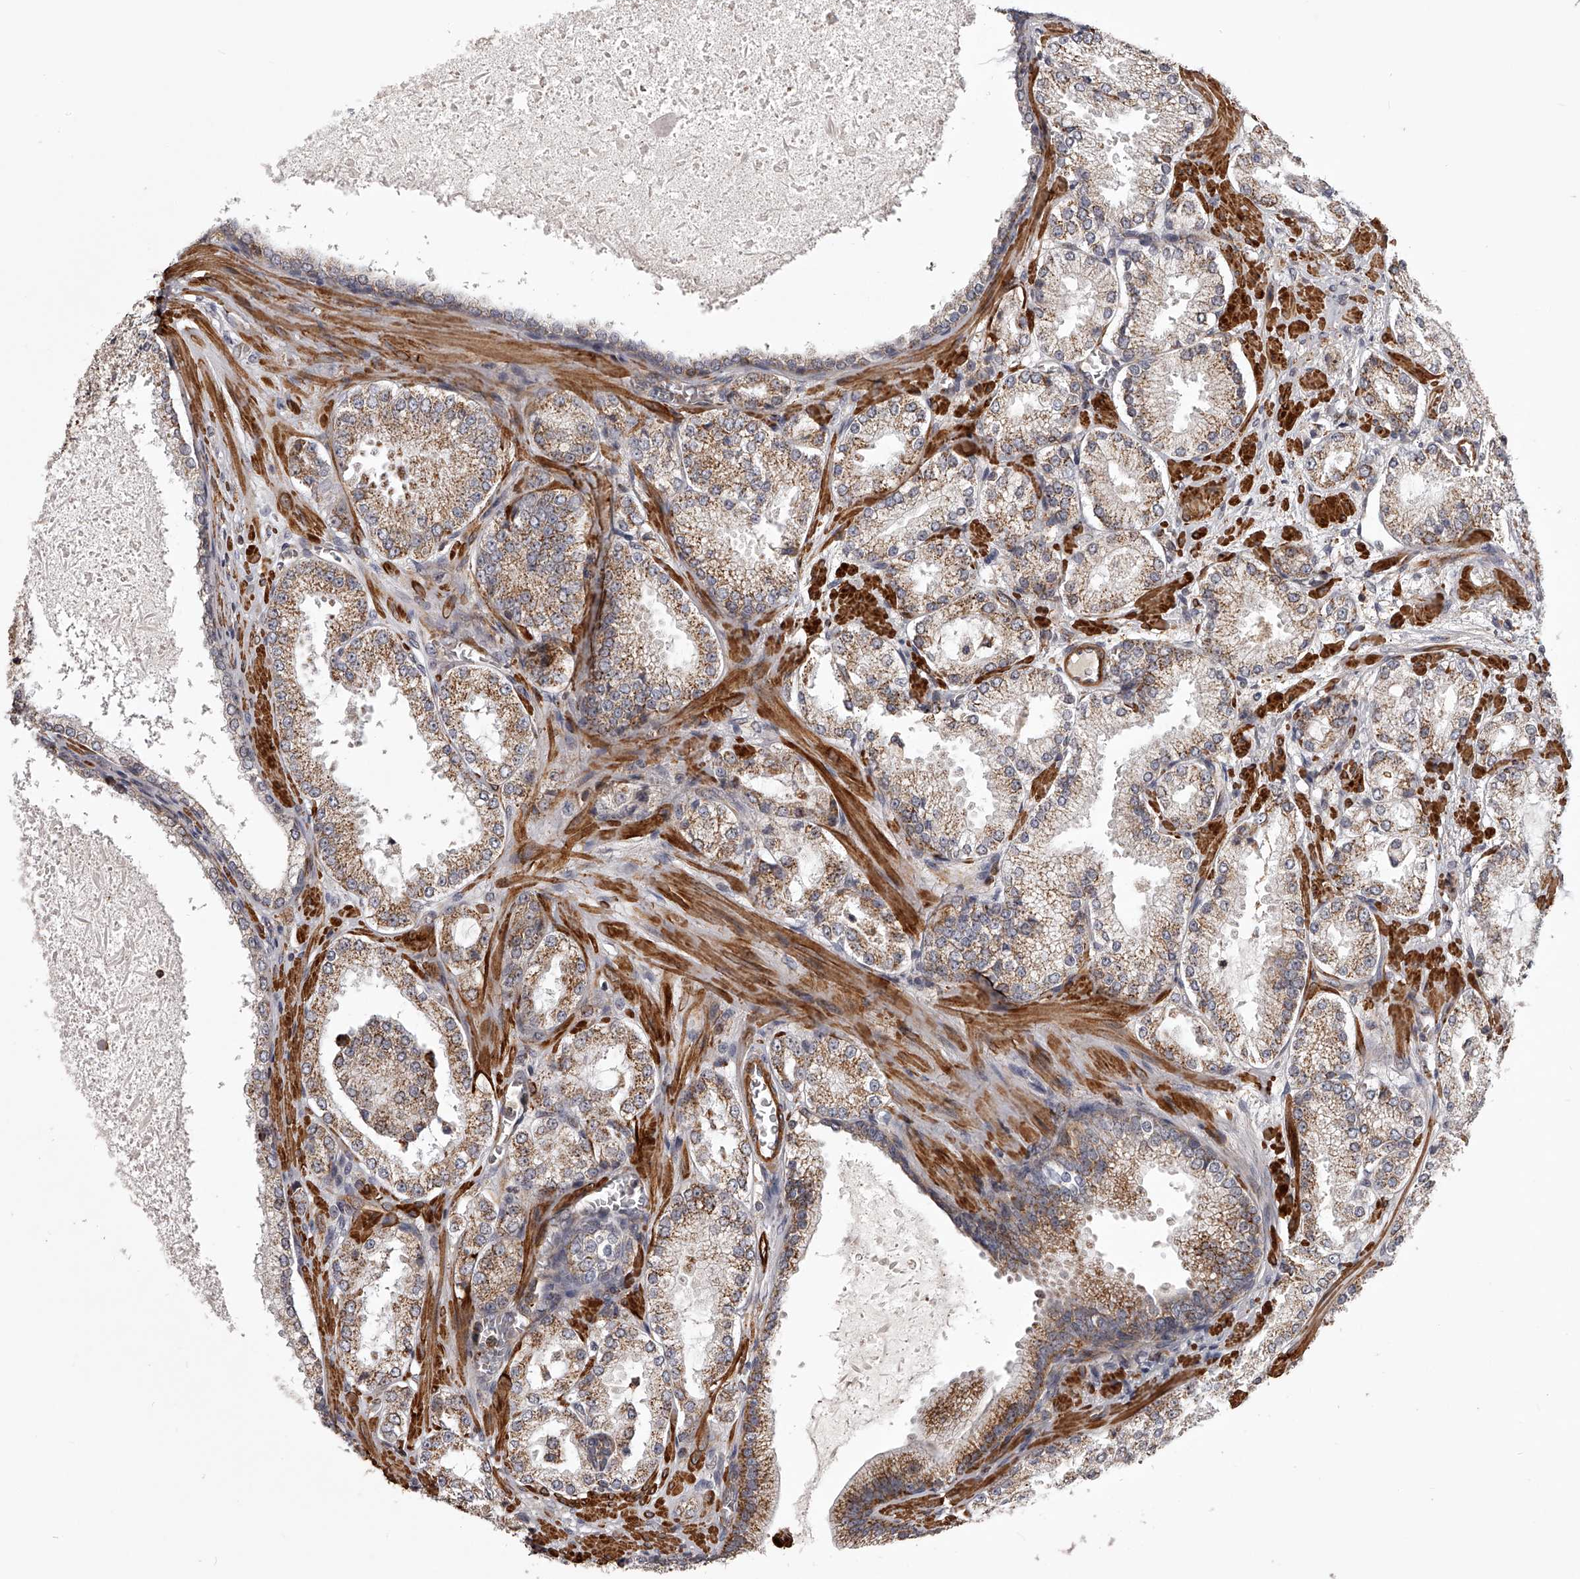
{"staining": {"intensity": "strong", "quantity": "25%-75%", "location": "cytoplasmic/membranous"}, "tissue": "prostate cancer", "cell_type": "Tumor cells", "image_type": "cancer", "snomed": [{"axis": "morphology", "description": "Adenocarcinoma, High grade"}, {"axis": "topography", "description": "Prostate"}], "caption": "Human prostate cancer stained with a brown dye displays strong cytoplasmic/membranous positive expression in approximately 25%-75% of tumor cells.", "gene": "RRP36", "patient": {"sex": "male", "age": 73}}